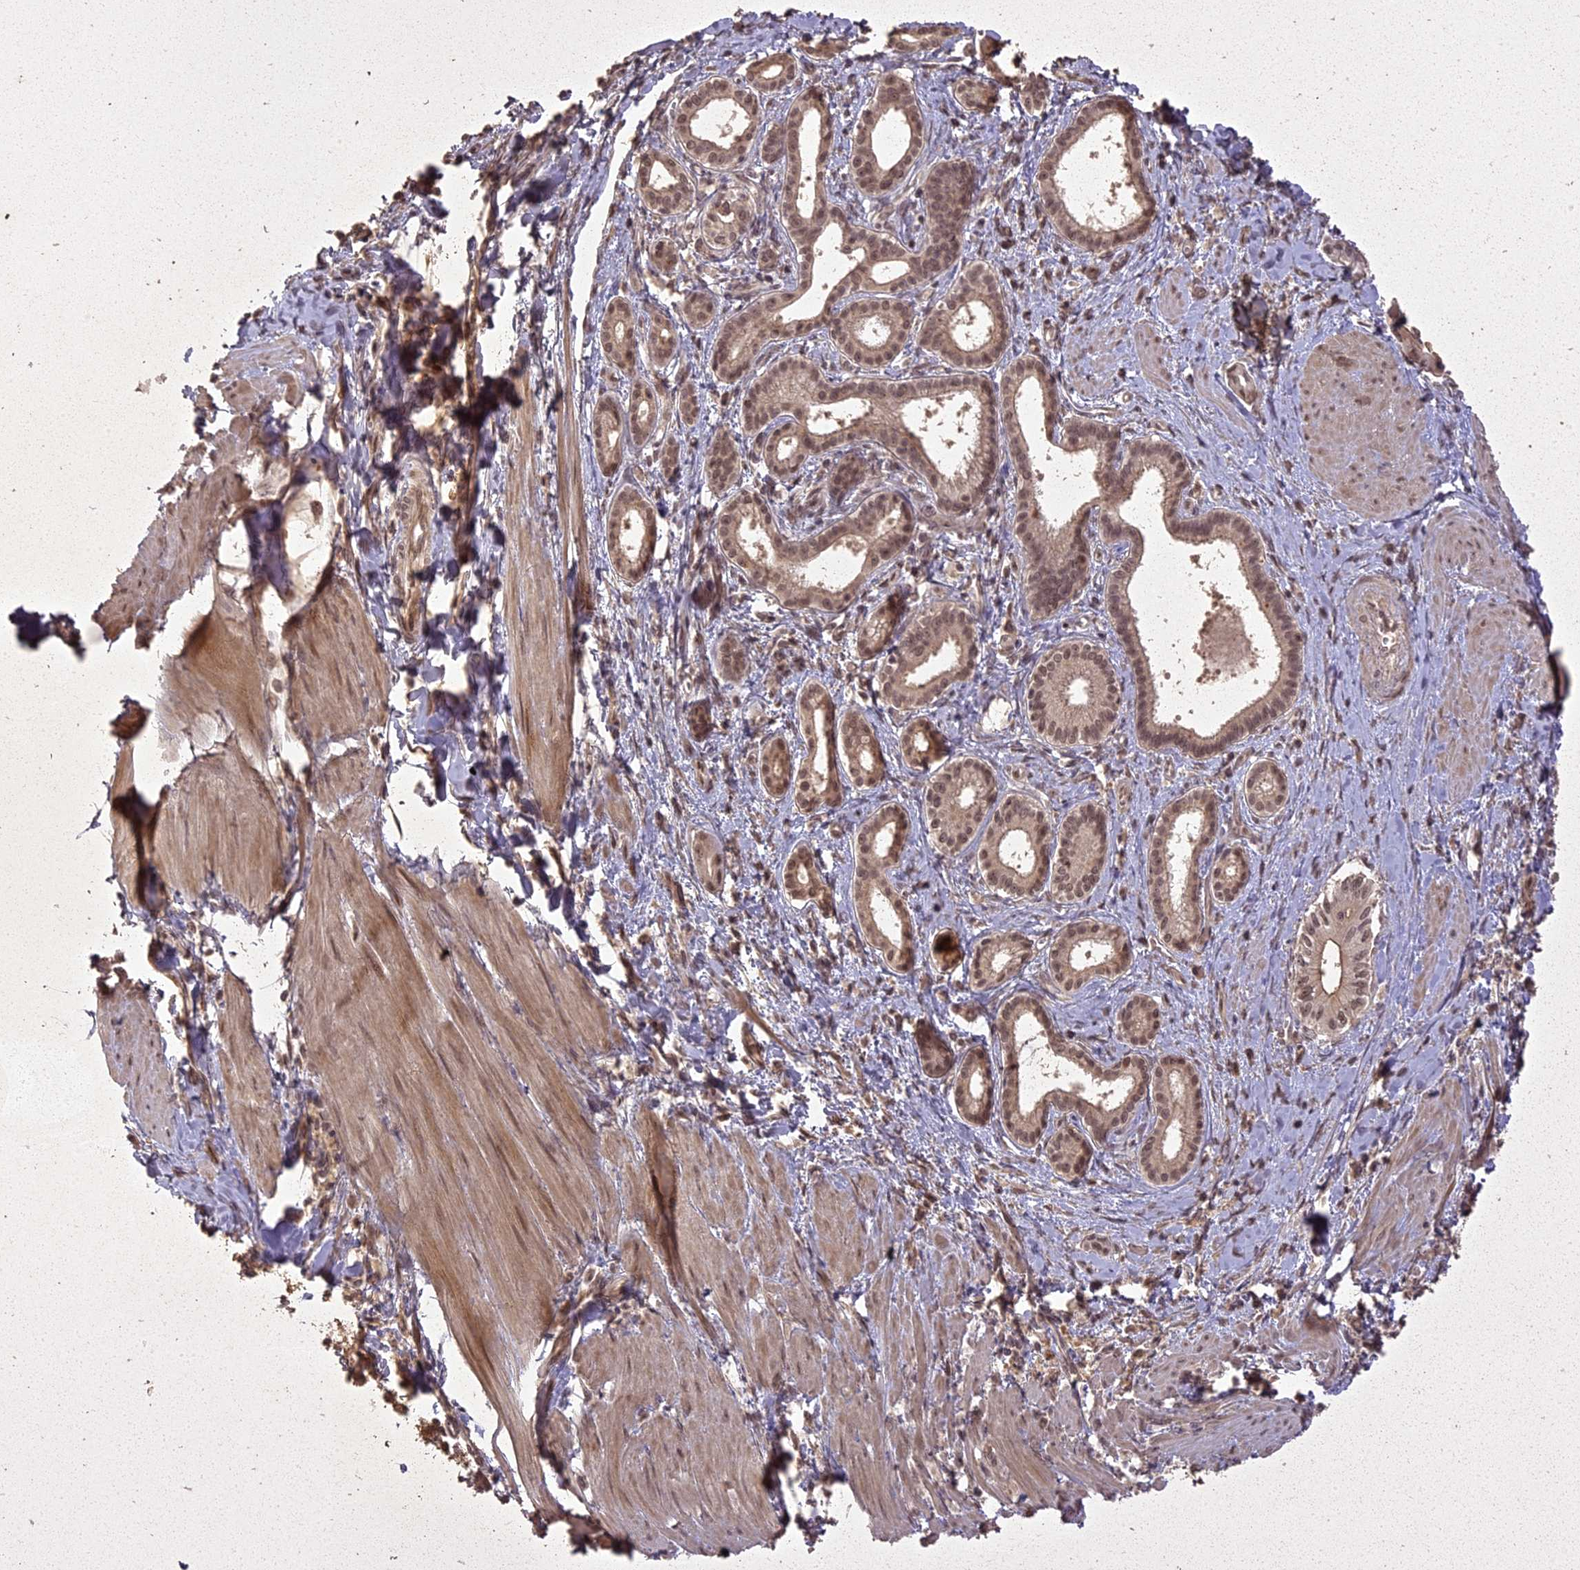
{"staining": {"intensity": "moderate", "quantity": ">75%", "location": "cytoplasmic/membranous,nuclear"}, "tissue": "pancreatic cancer", "cell_type": "Tumor cells", "image_type": "cancer", "snomed": [{"axis": "morphology", "description": "Adenocarcinoma, NOS"}, {"axis": "topography", "description": "Pancreas"}], "caption": "This image reveals IHC staining of human adenocarcinoma (pancreatic), with medium moderate cytoplasmic/membranous and nuclear positivity in approximately >75% of tumor cells.", "gene": "LIN37", "patient": {"sex": "male", "age": 78}}